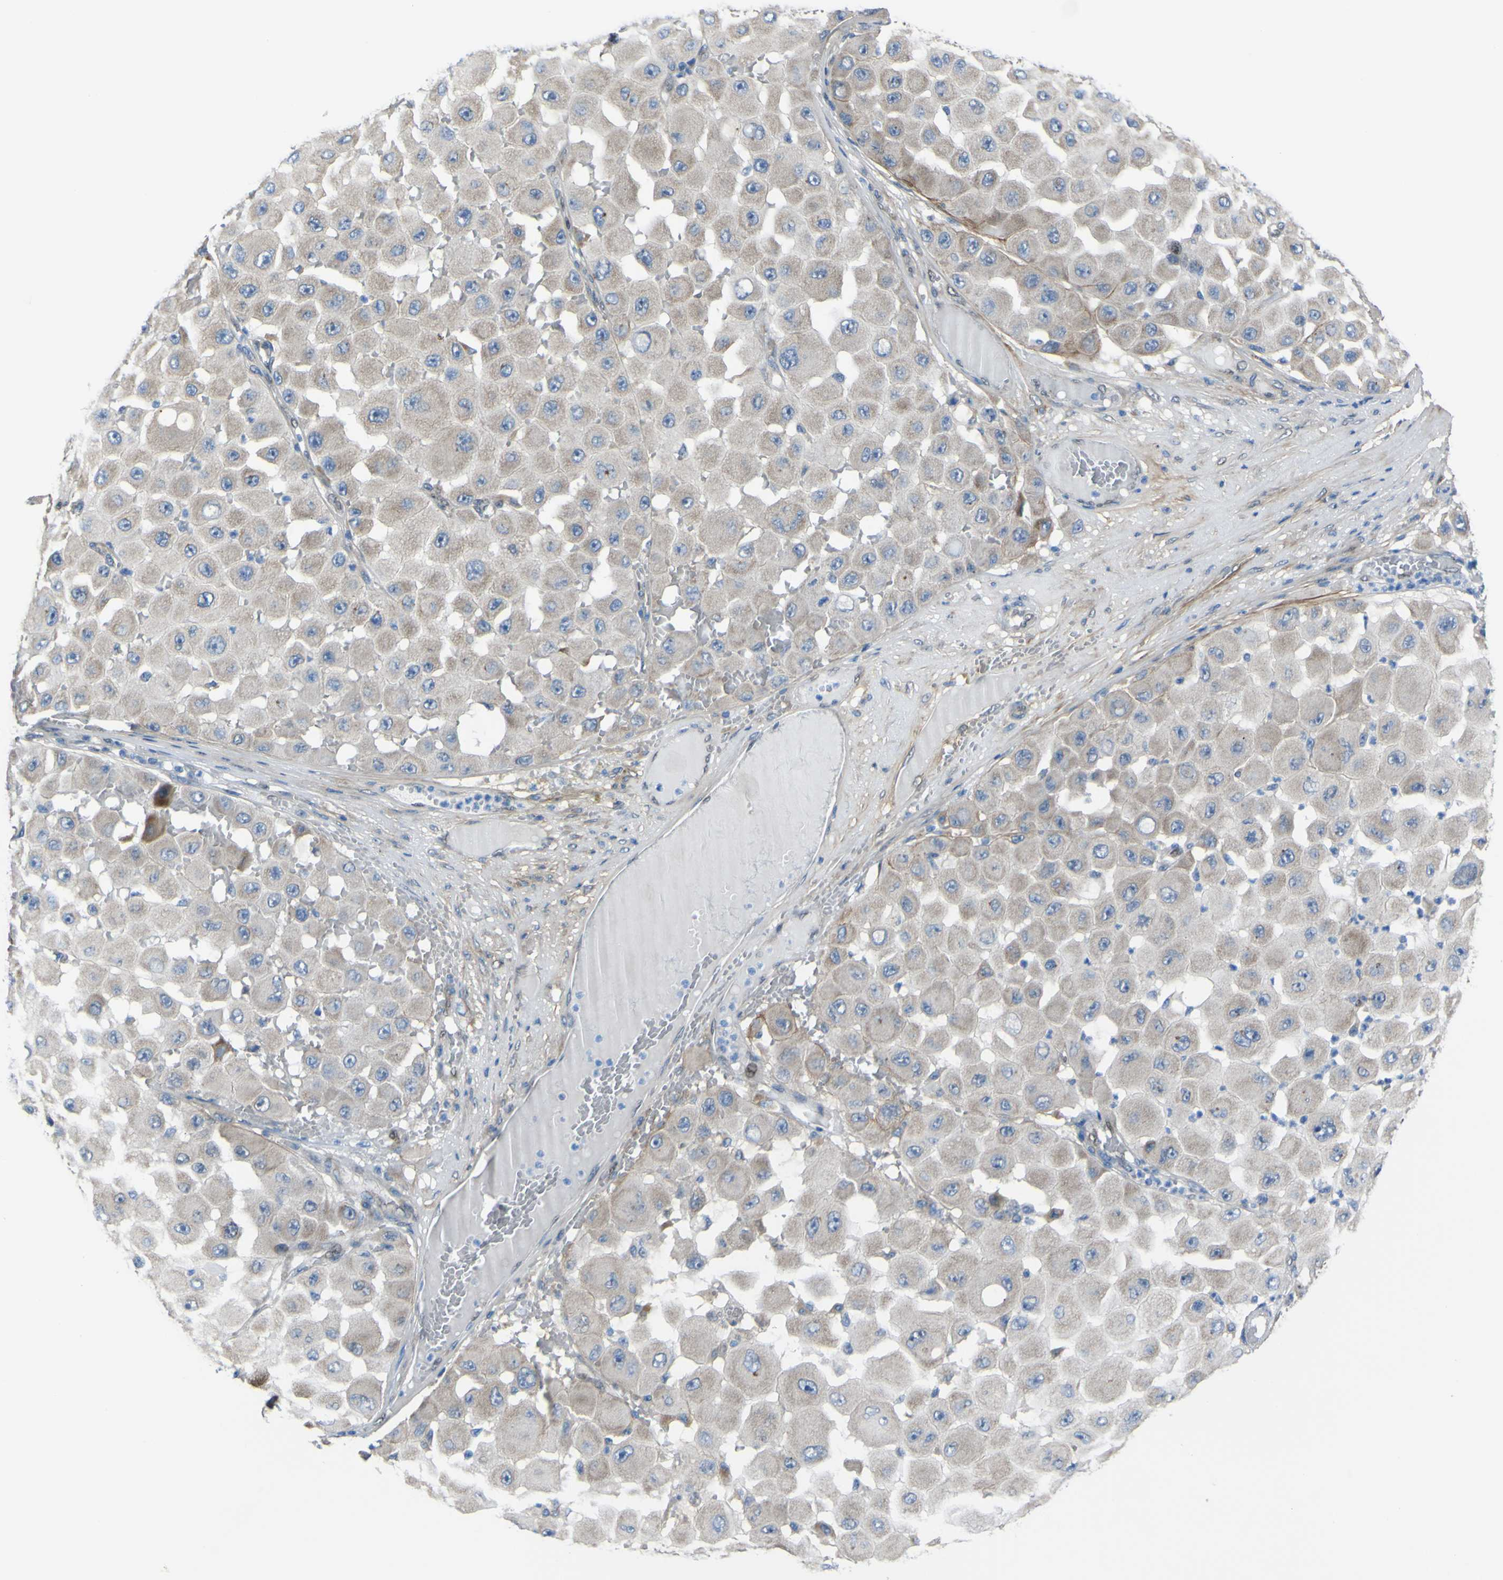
{"staining": {"intensity": "moderate", "quantity": "25%-75%", "location": "cytoplasmic/membranous"}, "tissue": "melanoma", "cell_type": "Tumor cells", "image_type": "cancer", "snomed": [{"axis": "morphology", "description": "Malignant melanoma, NOS"}, {"axis": "topography", "description": "Skin"}], "caption": "DAB (3,3'-diaminobenzidine) immunohistochemical staining of human malignant melanoma demonstrates moderate cytoplasmic/membranous protein staining in about 25%-75% of tumor cells.", "gene": "LRRN1", "patient": {"sex": "female", "age": 81}}